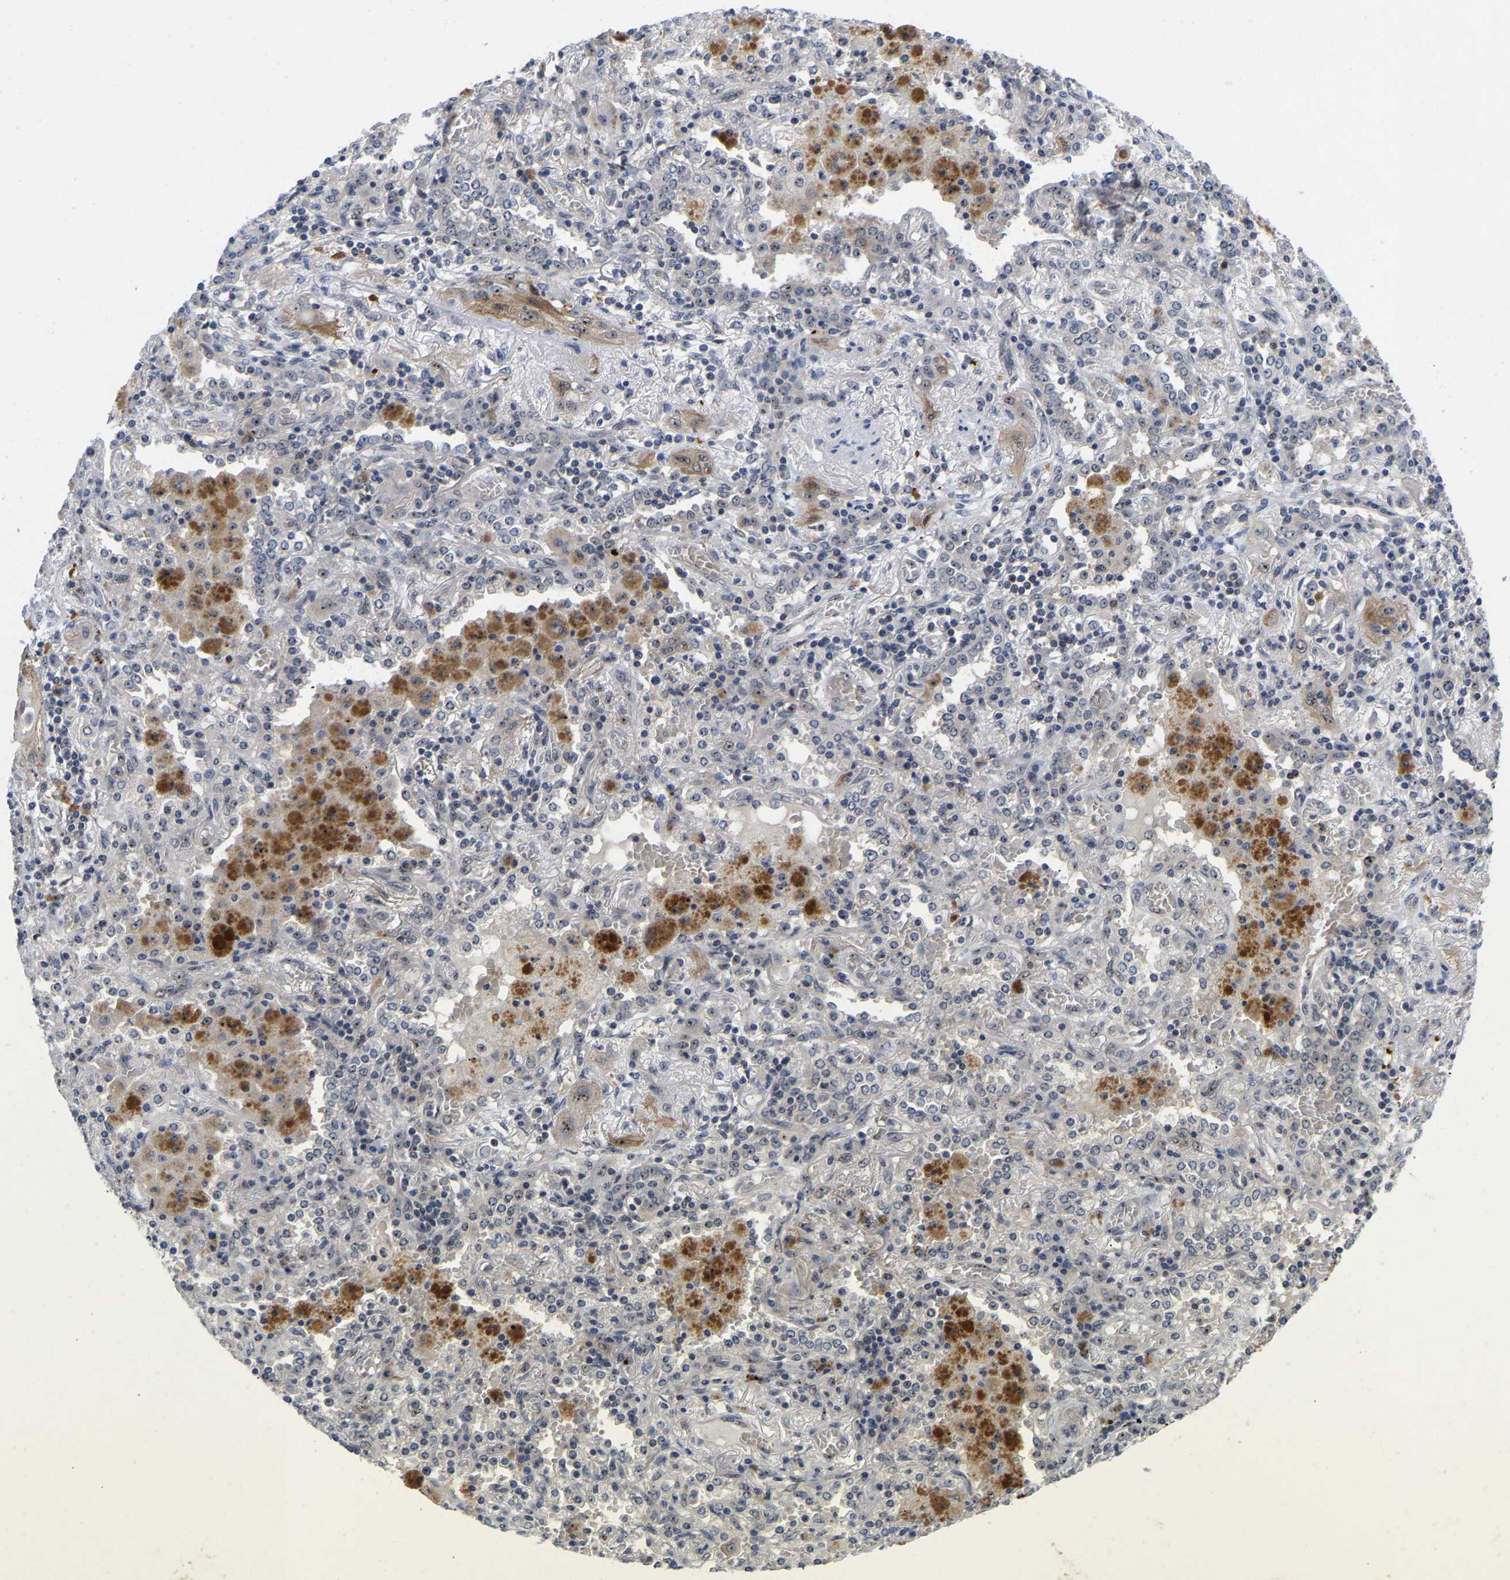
{"staining": {"intensity": "weak", "quantity": ">75%", "location": "cytoplasmic/membranous"}, "tissue": "lung cancer", "cell_type": "Tumor cells", "image_type": "cancer", "snomed": [{"axis": "morphology", "description": "Squamous cell carcinoma, NOS"}, {"axis": "topography", "description": "Lung"}], "caption": "A micrograph of squamous cell carcinoma (lung) stained for a protein exhibits weak cytoplasmic/membranous brown staining in tumor cells. Using DAB (3,3'-diaminobenzidine) (brown) and hematoxylin (blue) stains, captured at high magnification using brightfield microscopy.", "gene": "NLE1", "patient": {"sex": "female", "age": 47}}